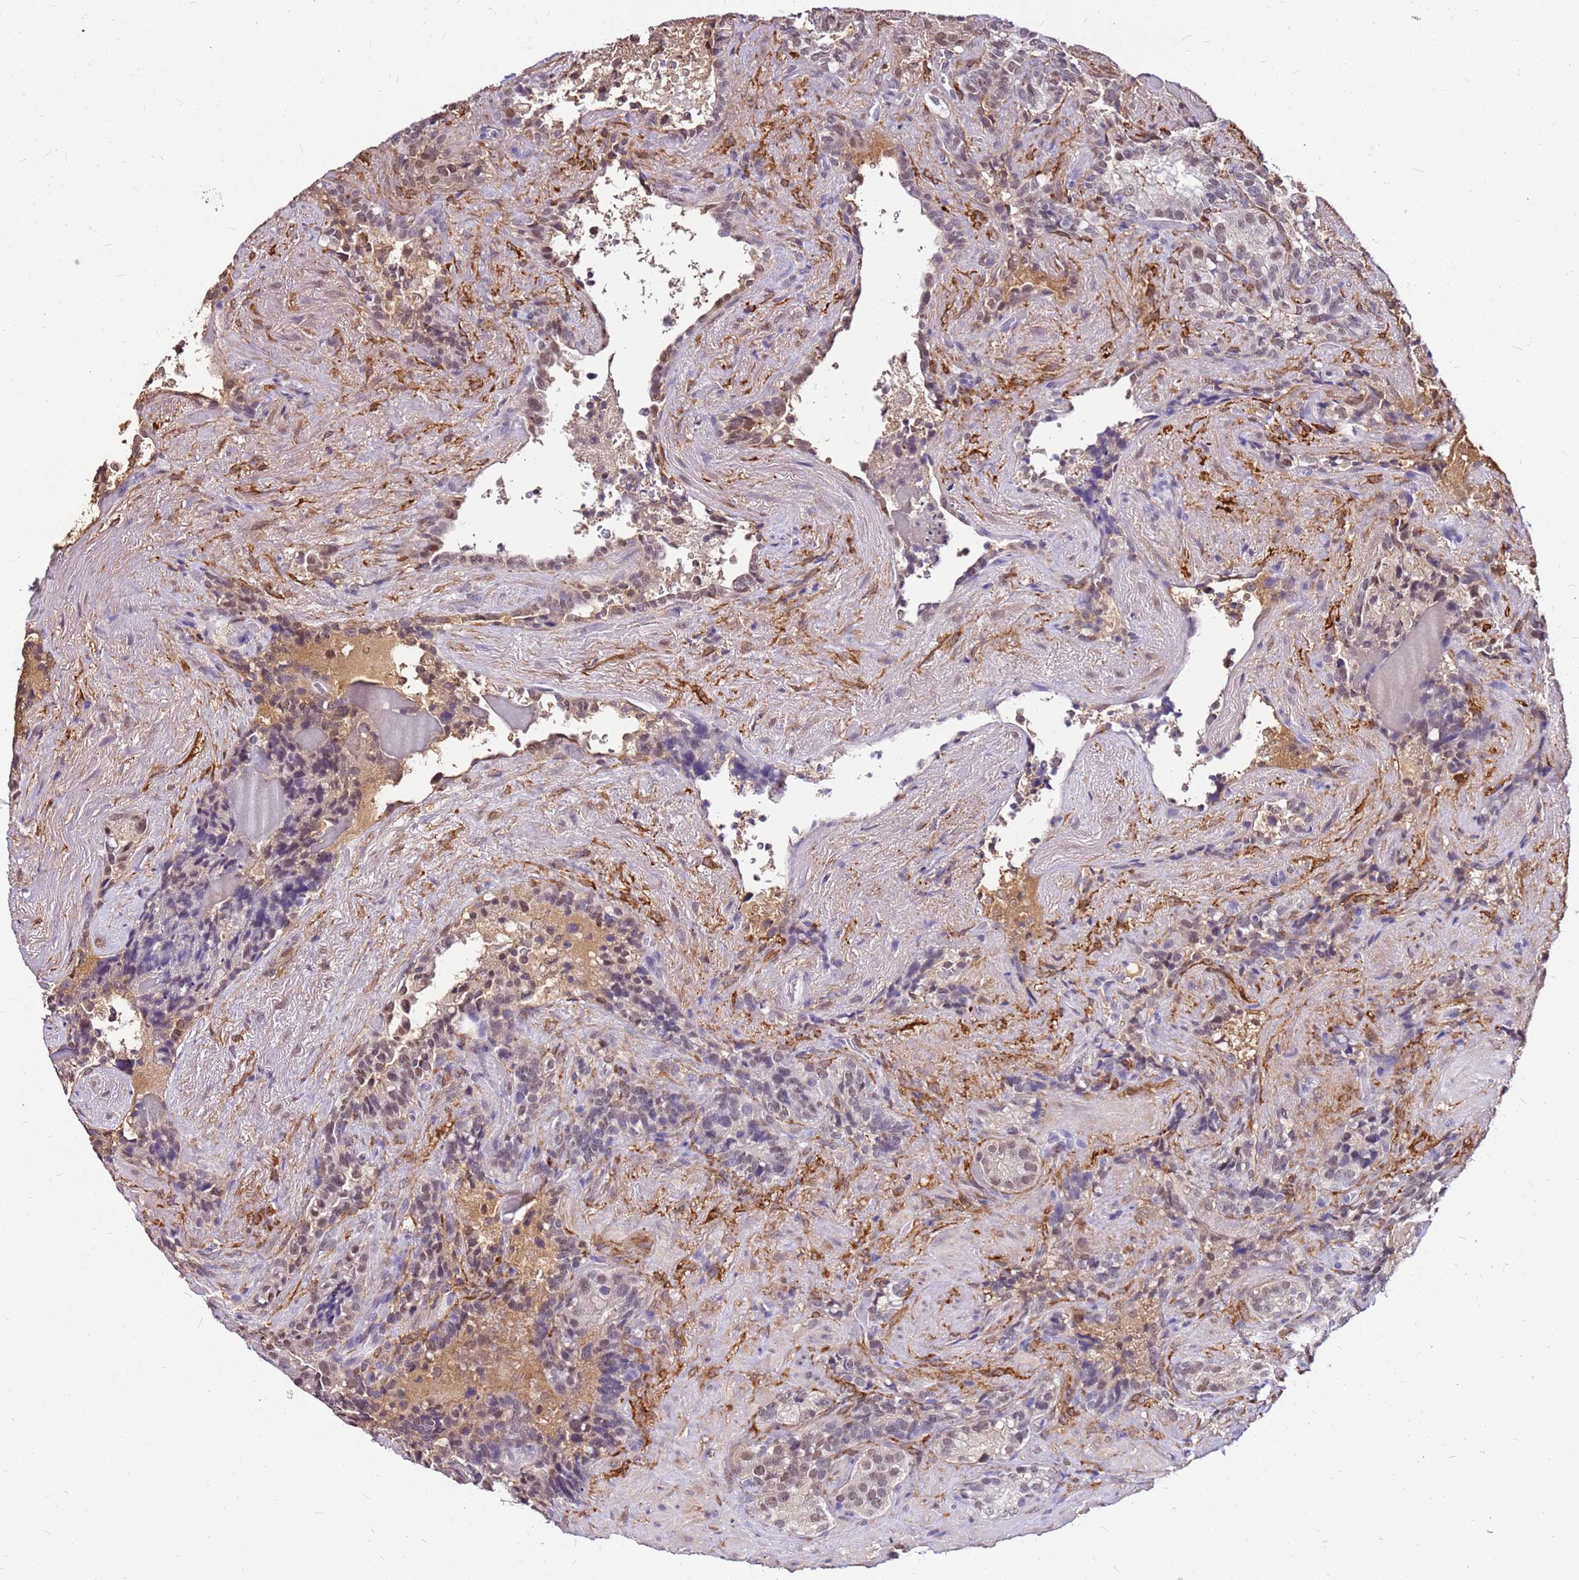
{"staining": {"intensity": "moderate", "quantity": "25%-75%", "location": "nuclear"}, "tissue": "seminal vesicle", "cell_type": "Glandular cells", "image_type": "normal", "snomed": [{"axis": "morphology", "description": "Normal tissue, NOS"}, {"axis": "topography", "description": "Seminal veicle"}], "caption": "Immunohistochemical staining of unremarkable seminal vesicle shows moderate nuclear protein expression in approximately 25%-75% of glandular cells.", "gene": "ALDH1A3", "patient": {"sex": "male", "age": 62}}